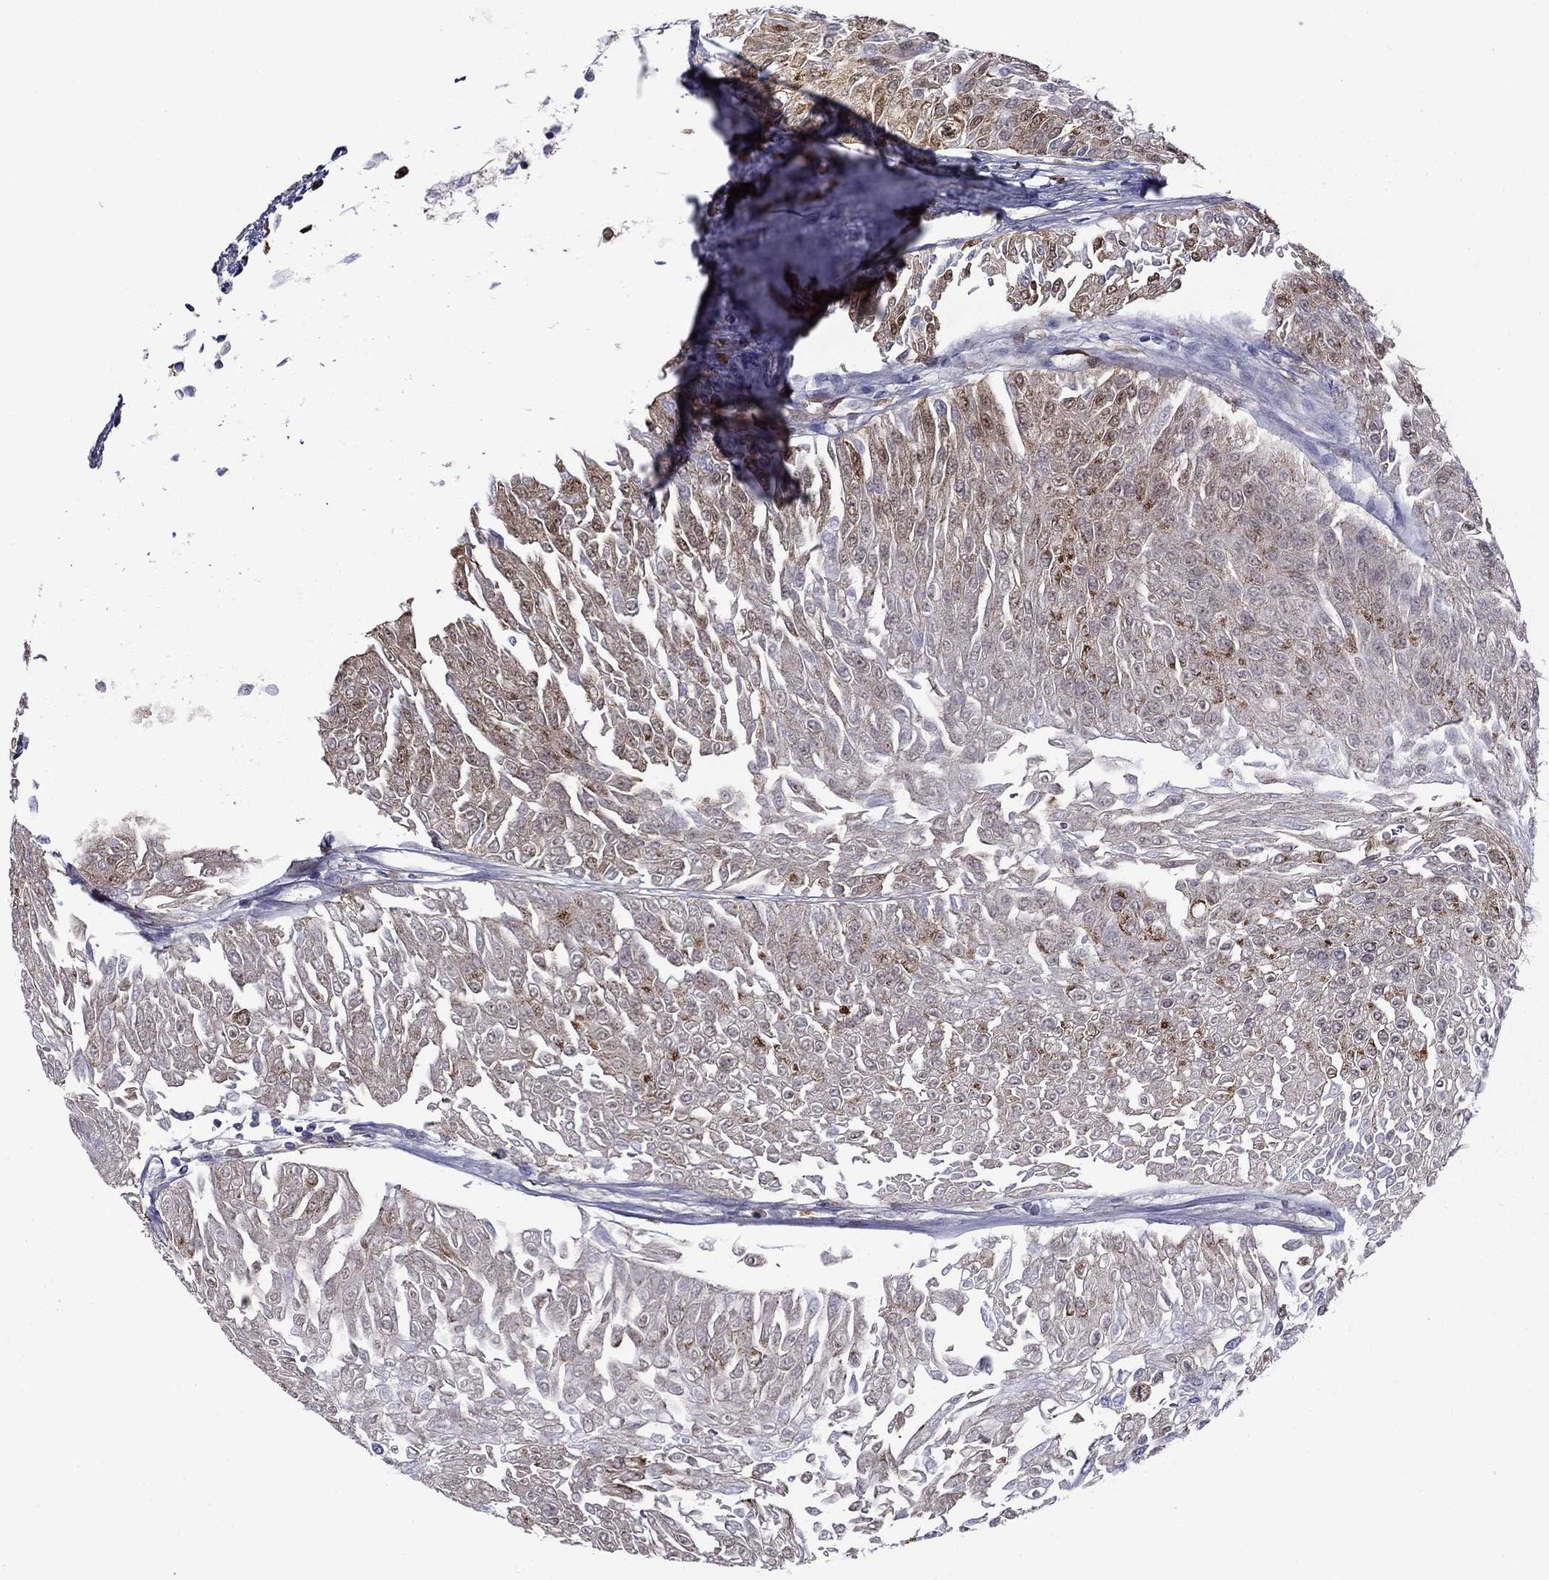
{"staining": {"intensity": "moderate", "quantity": "<25%", "location": "cytoplasmic/membranous"}, "tissue": "urothelial cancer", "cell_type": "Tumor cells", "image_type": "cancer", "snomed": [{"axis": "morphology", "description": "Urothelial carcinoma, Low grade"}, {"axis": "topography", "description": "Urinary bladder"}], "caption": "Urothelial cancer stained with a protein marker shows moderate staining in tumor cells.", "gene": "ACADSB", "patient": {"sex": "male", "age": 67}}